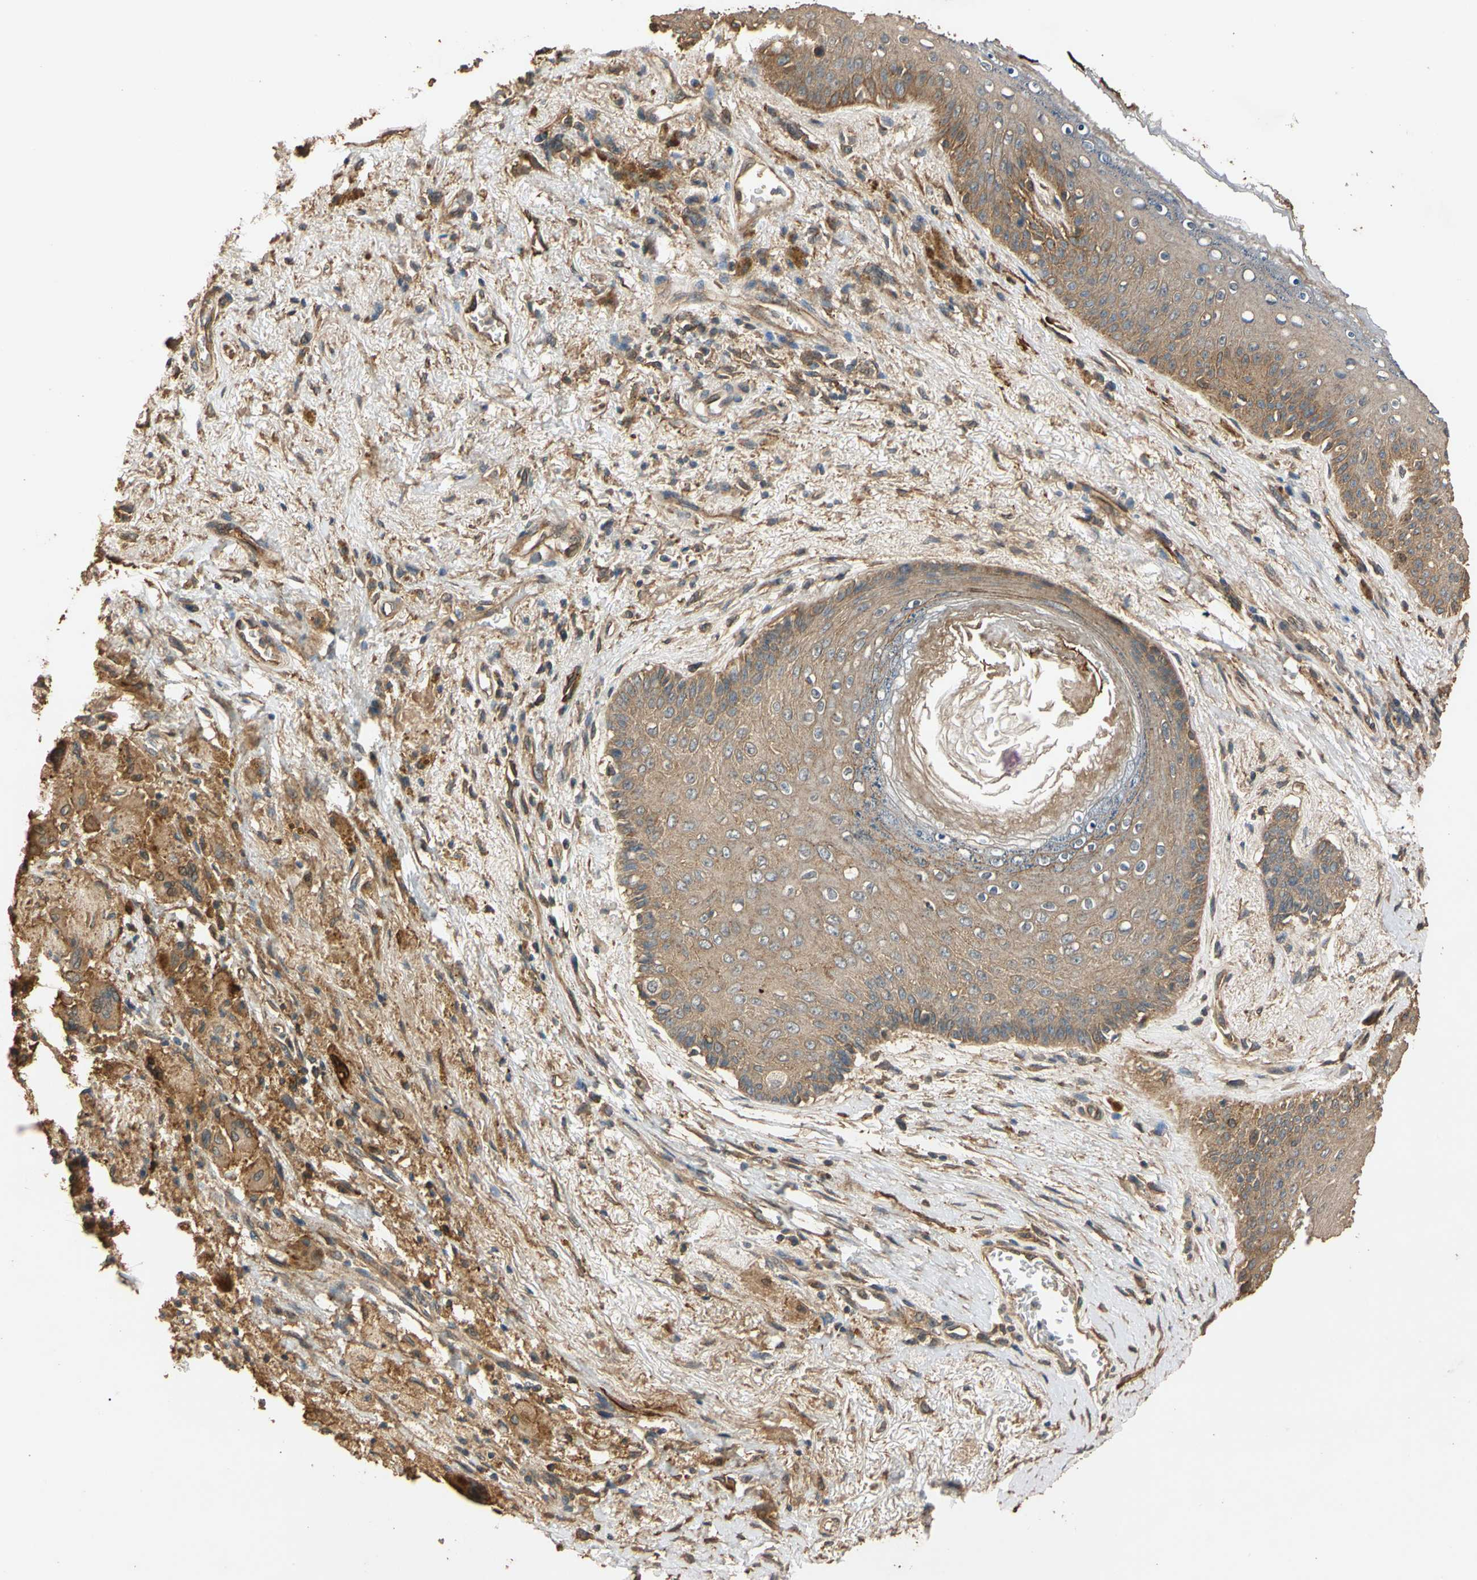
{"staining": {"intensity": "moderate", "quantity": ">75%", "location": "cytoplasmic/membranous"}, "tissue": "skin", "cell_type": "Epidermal cells", "image_type": "normal", "snomed": [{"axis": "morphology", "description": "Normal tissue, NOS"}, {"axis": "topography", "description": "Anal"}], "caption": "Immunohistochemical staining of benign human skin exhibits >75% levels of moderate cytoplasmic/membranous protein staining in approximately >75% of epidermal cells.", "gene": "MGRN1", "patient": {"sex": "female", "age": 46}}